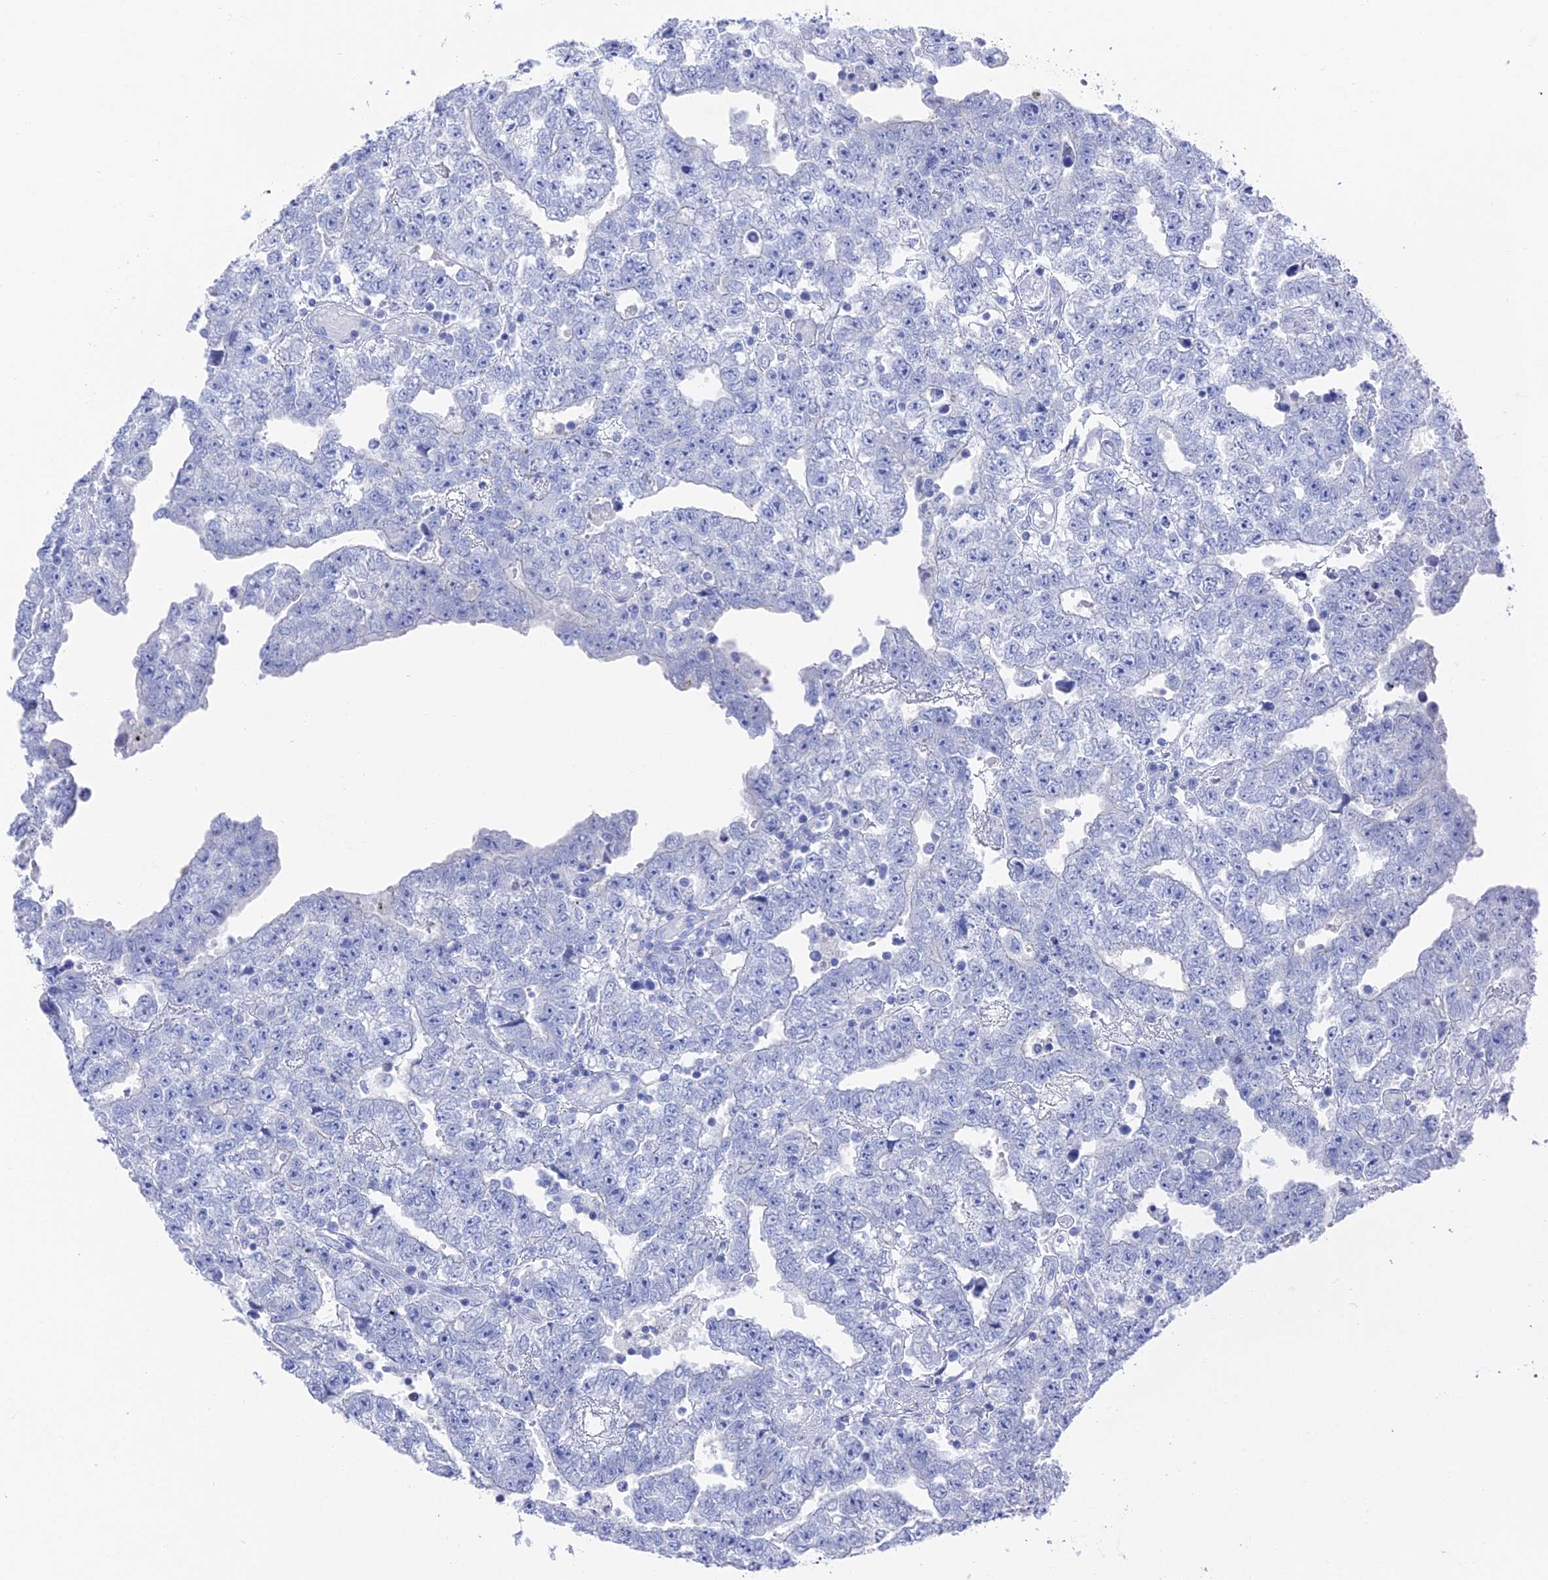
{"staining": {"intensity": "negative", "quantity": "none", "location": "none"}, "tissue": "testis cancer", "cell_type": "Tumor cells", "image_type": "cancer", "snomed": [{"axis": "morphology", "description": "Carcinoma, Embryonal, NOS"}, {"axis": "topography", "description": "Testis"}], "caption": "An immunohistochemistry micrograph of embryonal carcinoma (testis) is shown. There is no staining in tumor cells of embryonal carcinoma (testis).", "gene": "ENPP3", "patient": {"sex": "male", "age": 25}}